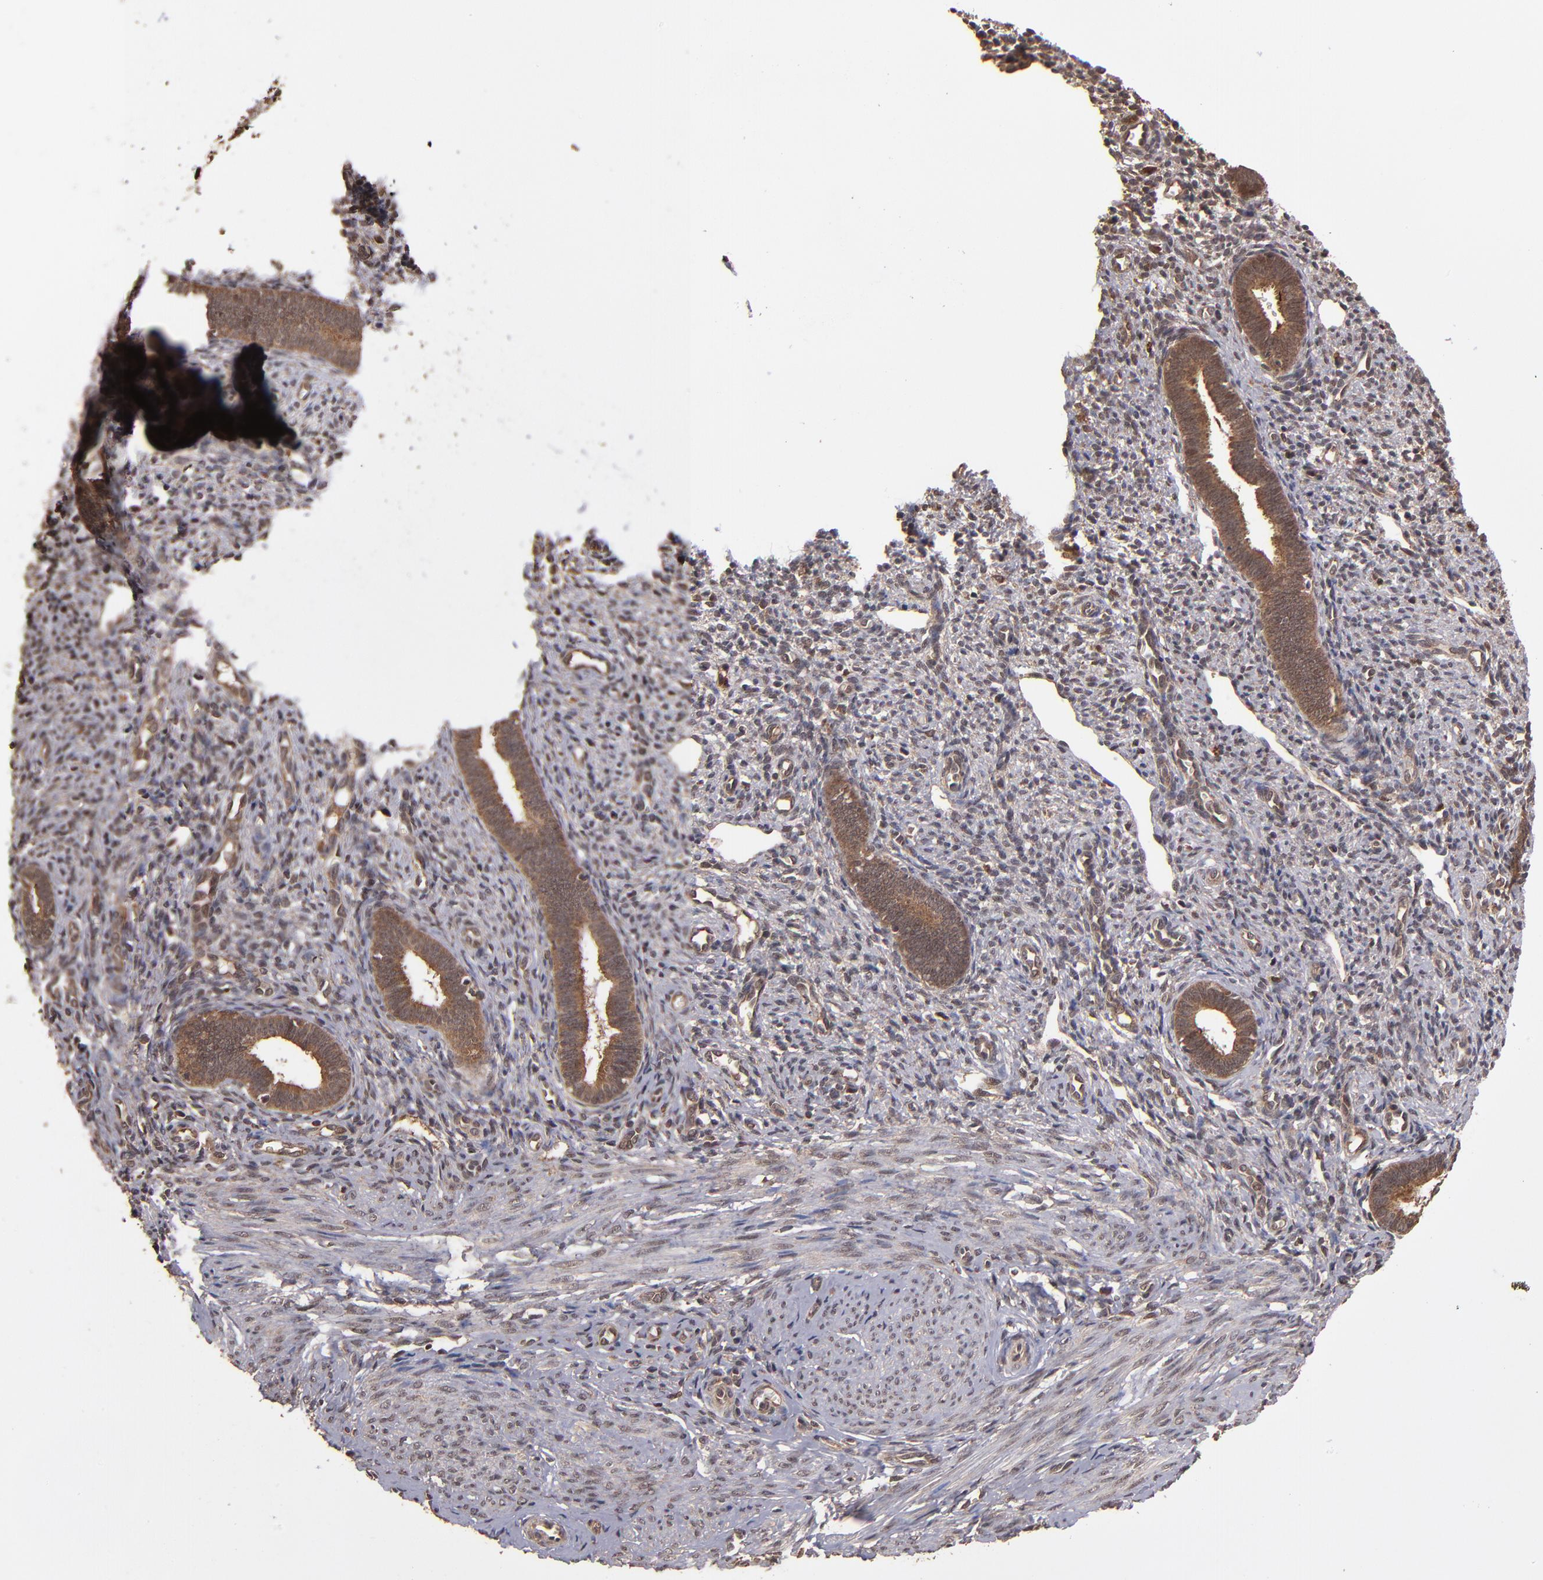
{"staining": {"intensity": "moderate", "quantity": "25%-75%", "location": "cytoplasmic/membranous"}, "tissue": "endometrium", "cell_type": "Cells in endometrial stroma", "image_type": "normal", "snomed": [{"axis": "morphology", "description": "Normal tissue, NOS"}, {"axis": "topography", "description": "Endometrium"}], "caption": "A medium amount of moderate cytoplasmic/membranous staining is identified in about 25%-75% of cells in endometrial stroma in benign endometrium. The protein is shown in brown color, while the nuclei are stained blue.", "gene": "NFE2L2", "patient": {"sex": "female", "age": 27}}